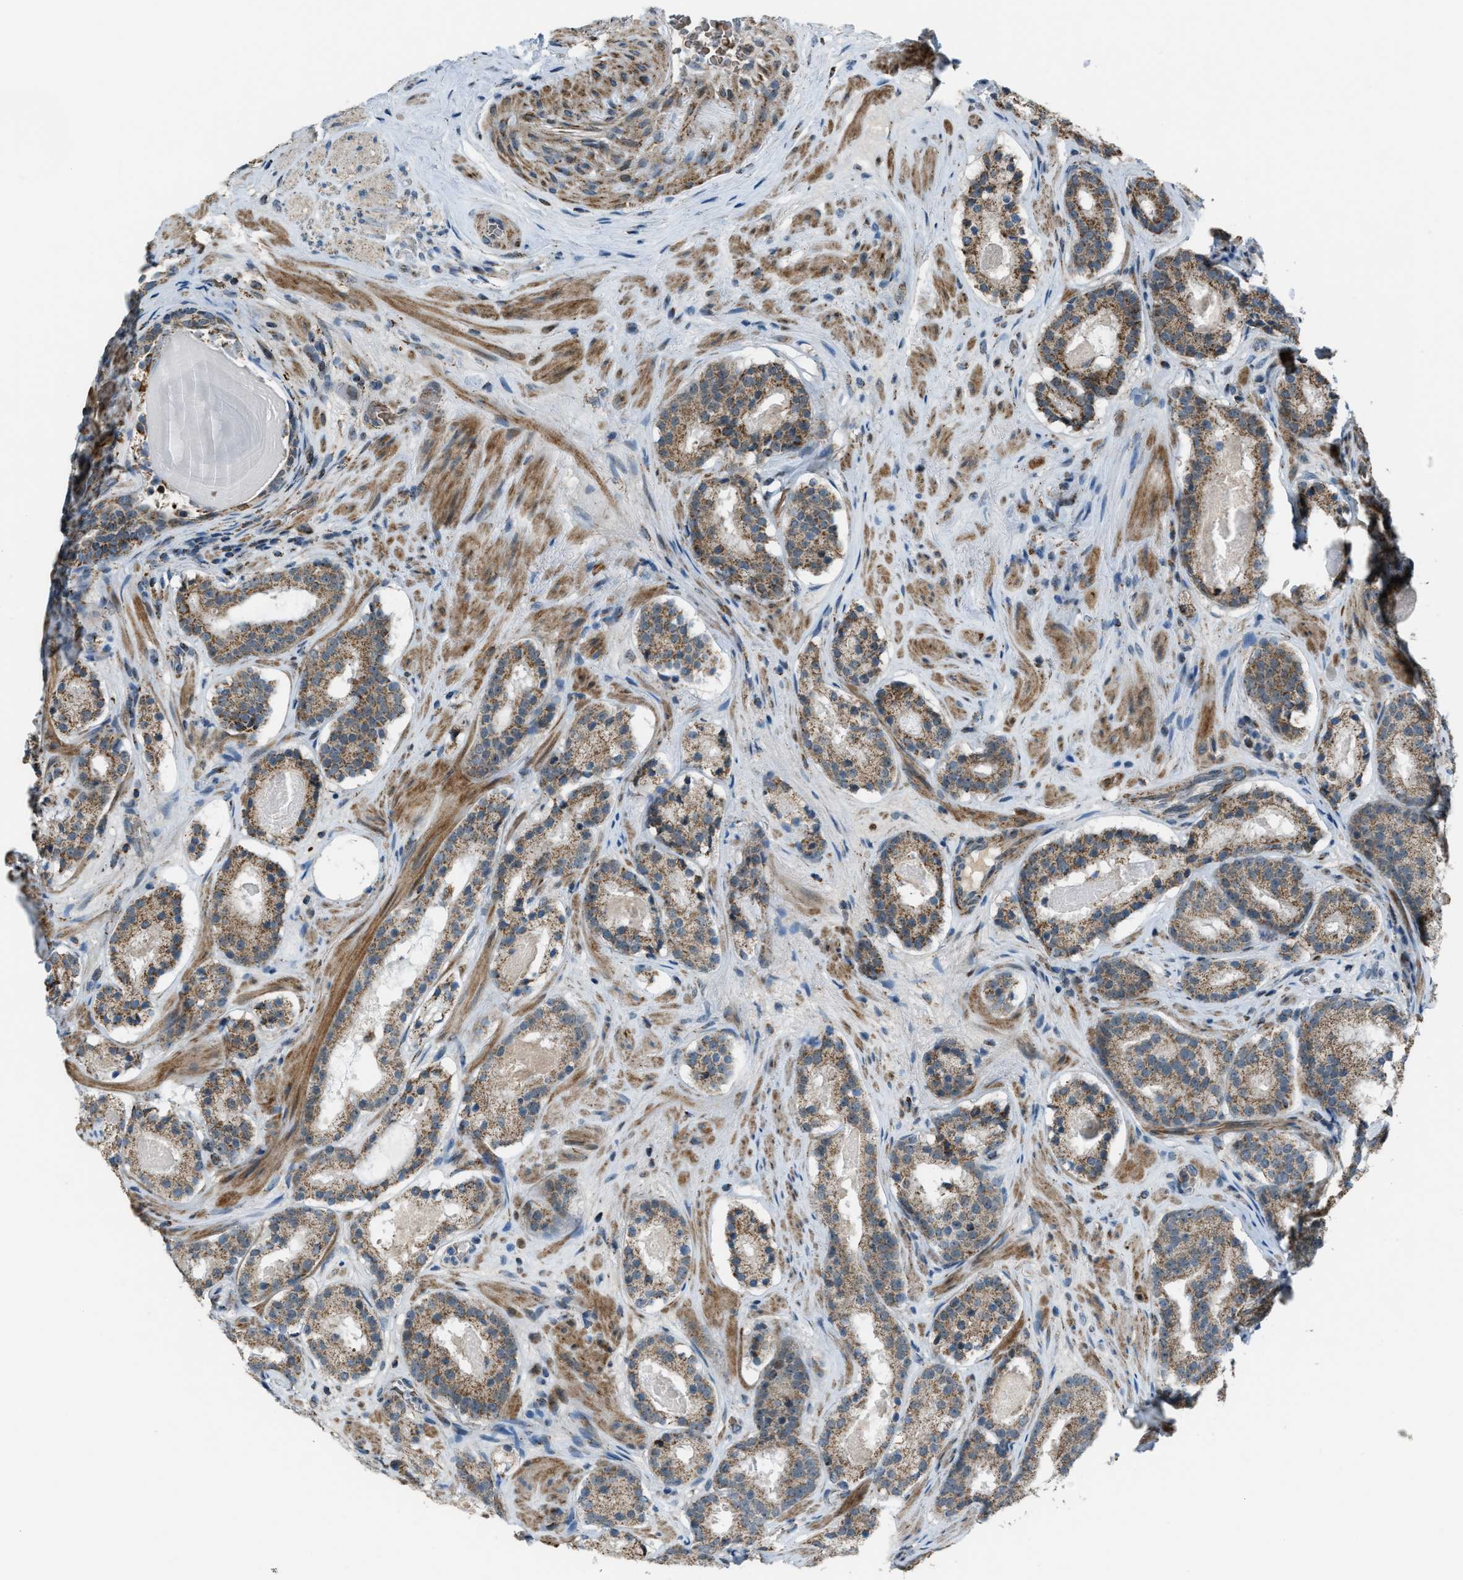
{"staining": {"intensity": "moderate", "quantity": ">75%", "location": "cytoplasmic/membranous"}, "tissue": "prostate cancer", "cell_type": "Tumor cells", "image_type": "cancer", "snomed": [{"axis": "morphology", "description": "Adenocarcinoma, Low grade"}, {"axis": "topography", "description": "Prostate"}], "caption": "Immunohistochemistry of human prostate cancer (low-grade adenocarcinoma) reveals medium levels of moderate cytoplasmic/membranous positivity in about >75% of tumor cells.", "gene": "CHN2", "patient": {"sex": "male", "age": 69}}